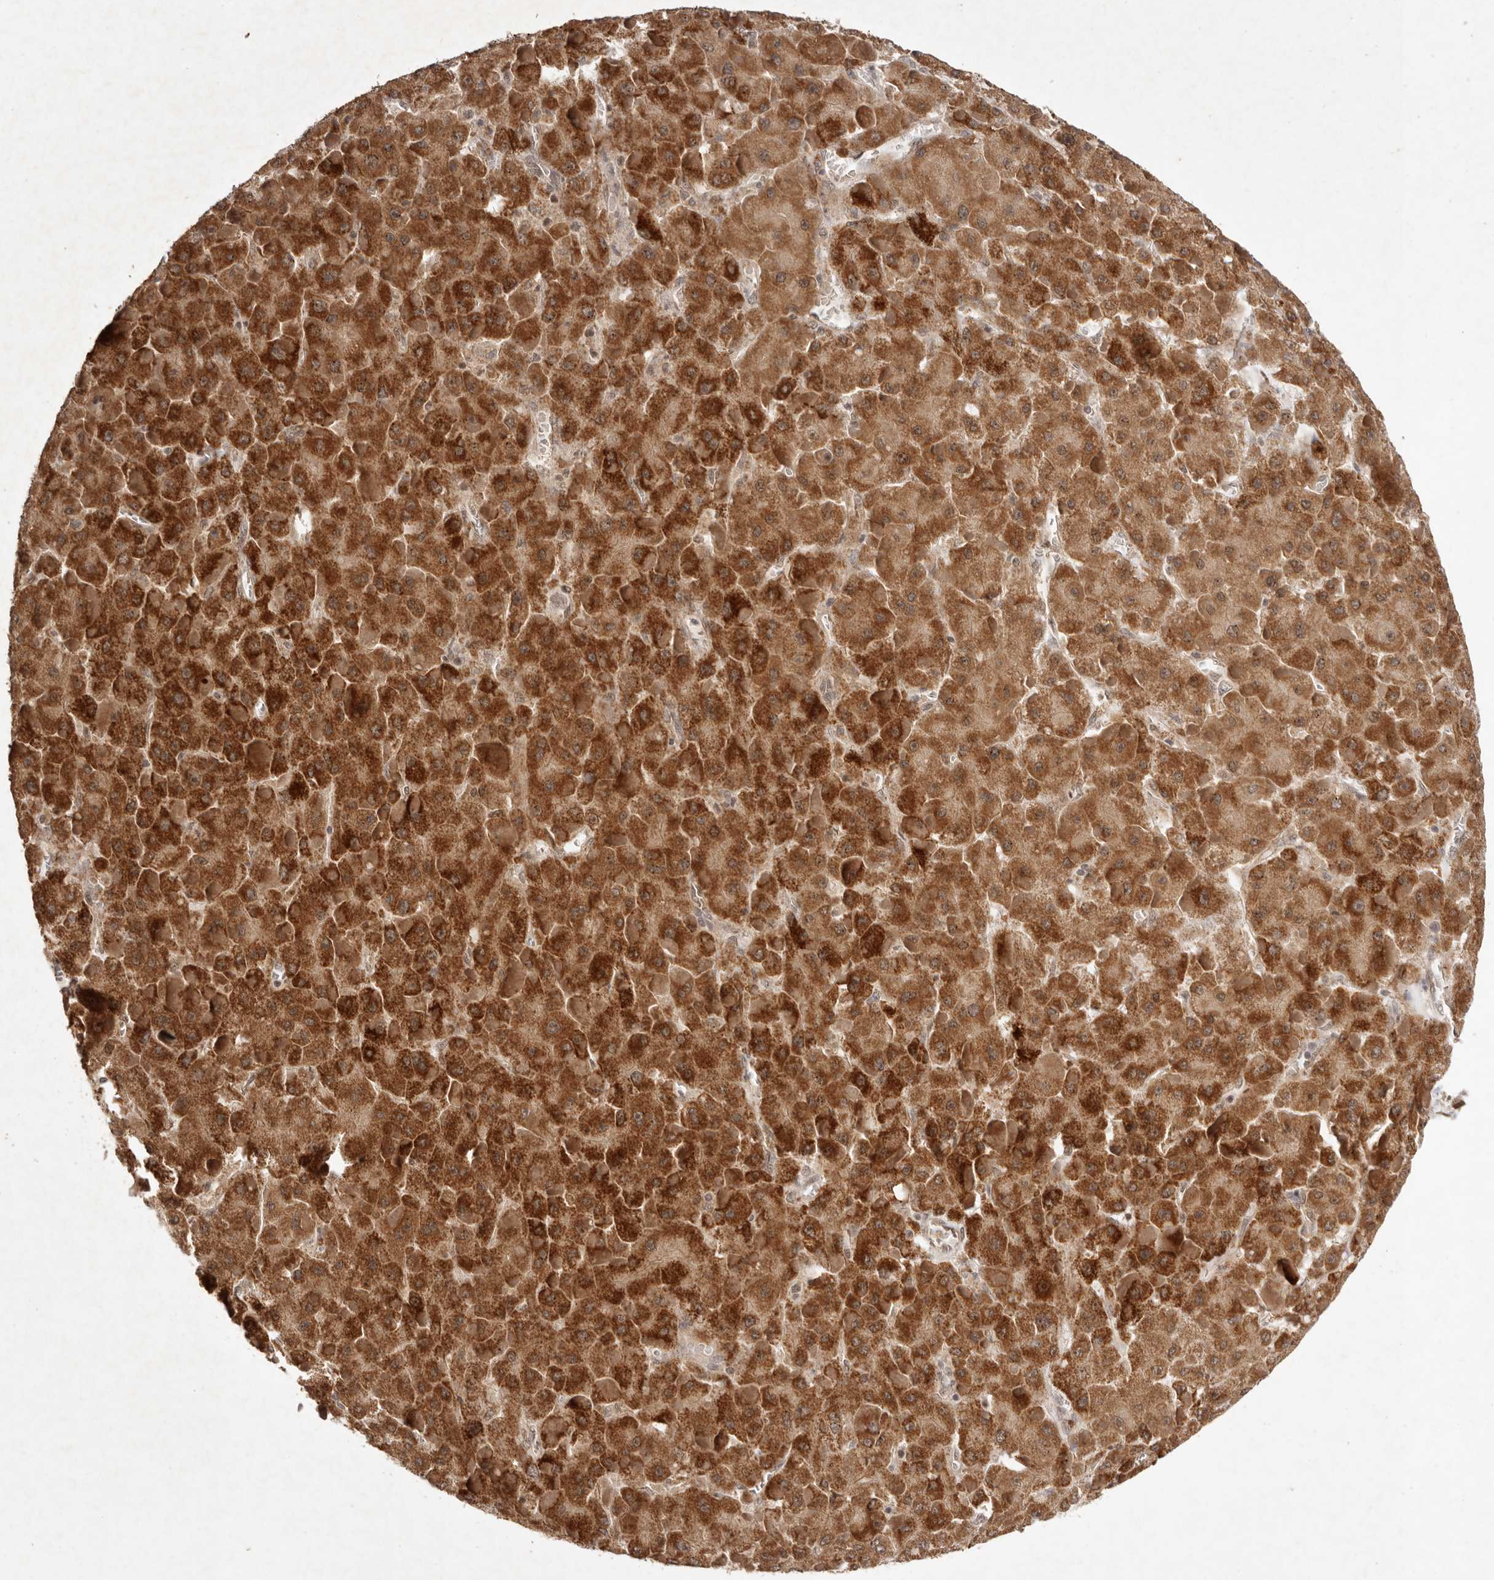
{"staining": {"intensity": "strong", "quantity": ">75%", "location": "cytoplasmic/membranous"}, "tissue": "liver cancer", "cell_type": "Tumor cells", "image_type": "cancer", "snomed": [{"axis": "morphology", "description": "Carcinoma, Hepatocellular, NOS"}, {"axis": "topography", "description": "Liver"}], "caption": "Brown immunohistochemical staining in hepatocellular carcinoma (liver) exhibits strong cytoplasmic/membranous expression in about >75% of tumor cells.", "gene": "TARS2", "patient": {"sex": "female", "age": 73}}